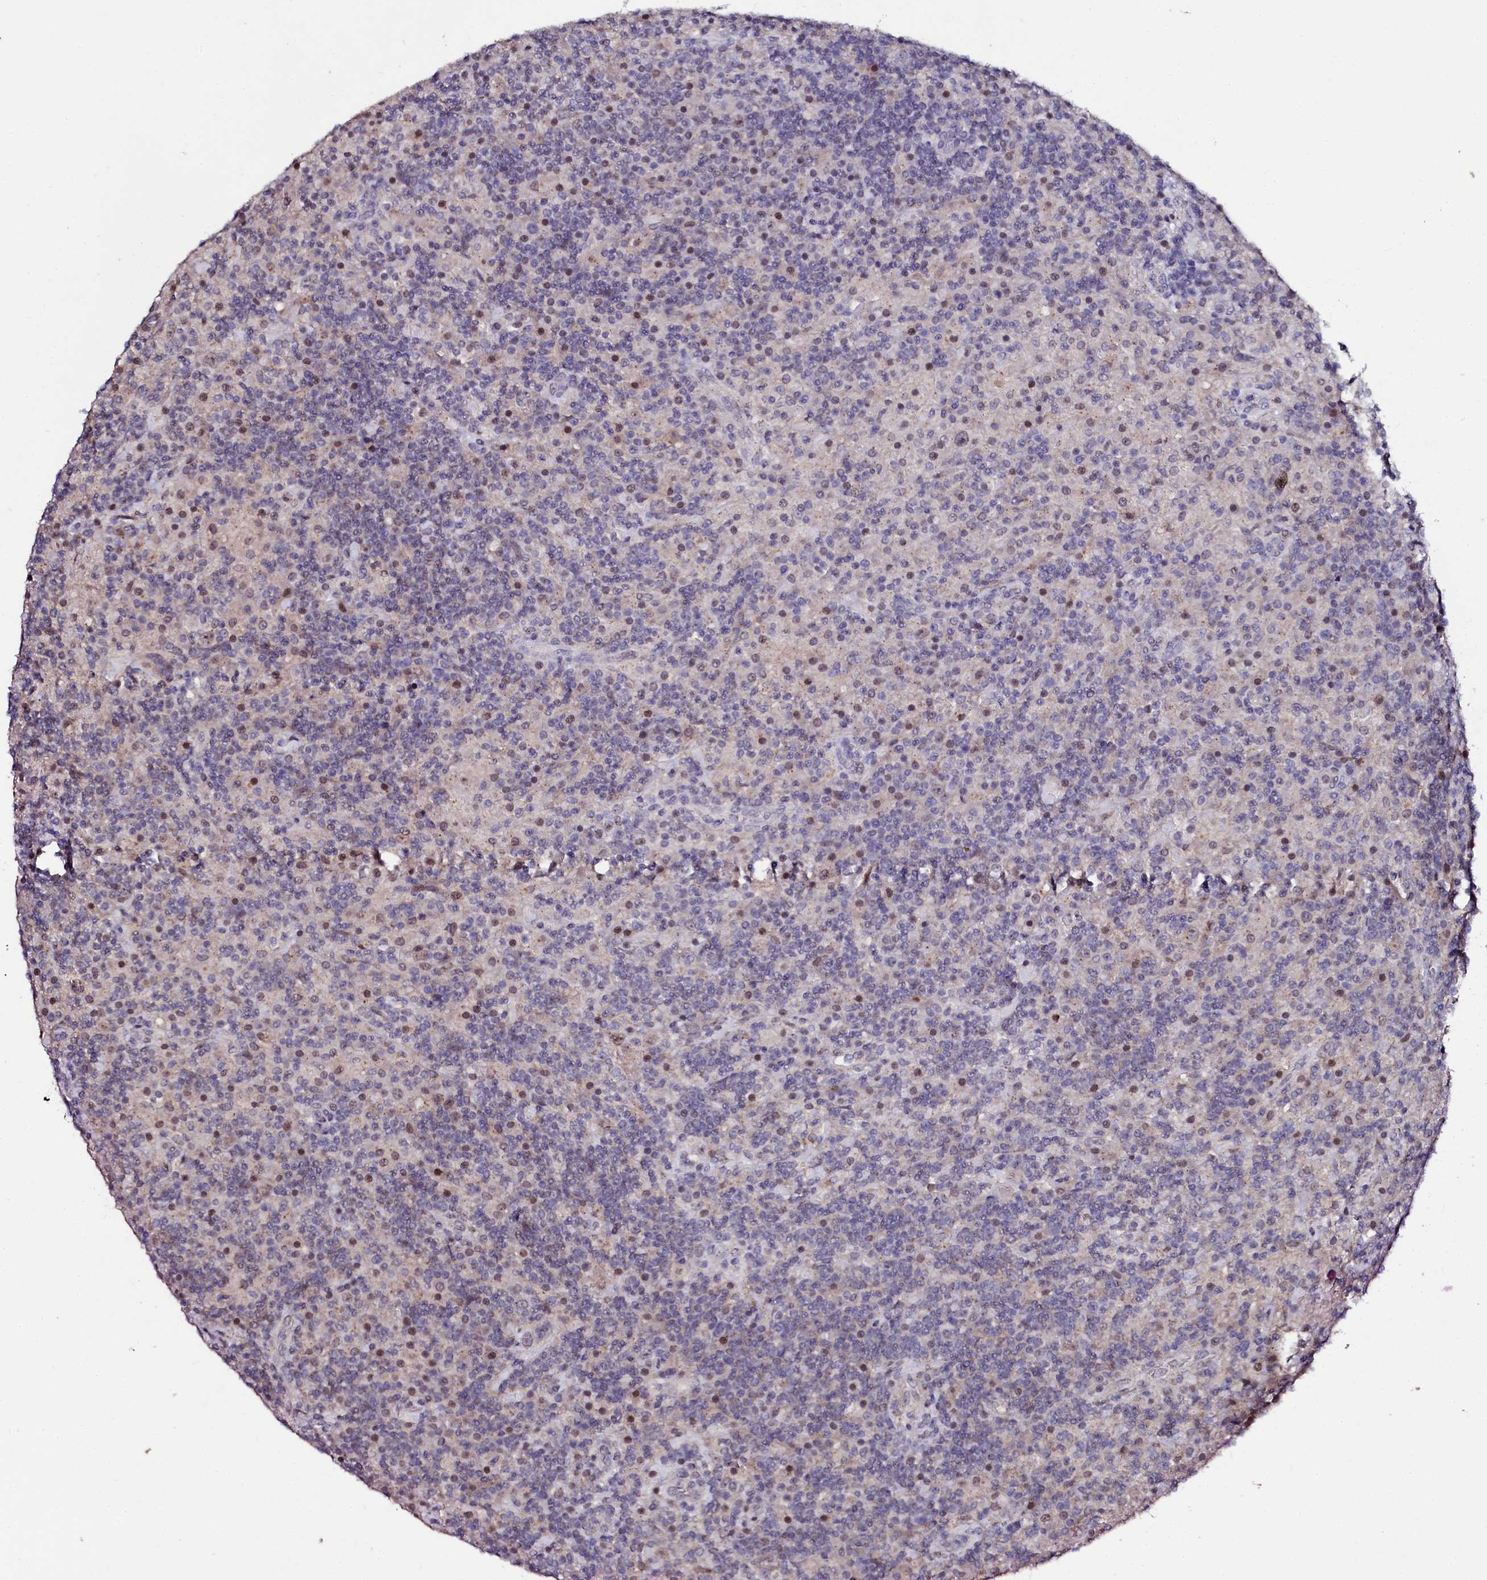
{"staining": {"intensity": "negative", "quantity": "none", "location": "none"}, "tissue": "lymphoma", "cell_type": "Tumor cells", "image_type": "cancer", "snomed": [{"axis": "morphology", "description": "Hodgkin's disease, NOS"}, {"axis": "topography", "description": "Lymph node"}], "caption": "The photomicrograph shows no staining of tumor cells in Hodgkin's disease.", "gene": "USPL1", "patient": {"sex": "male", "age": 70}}